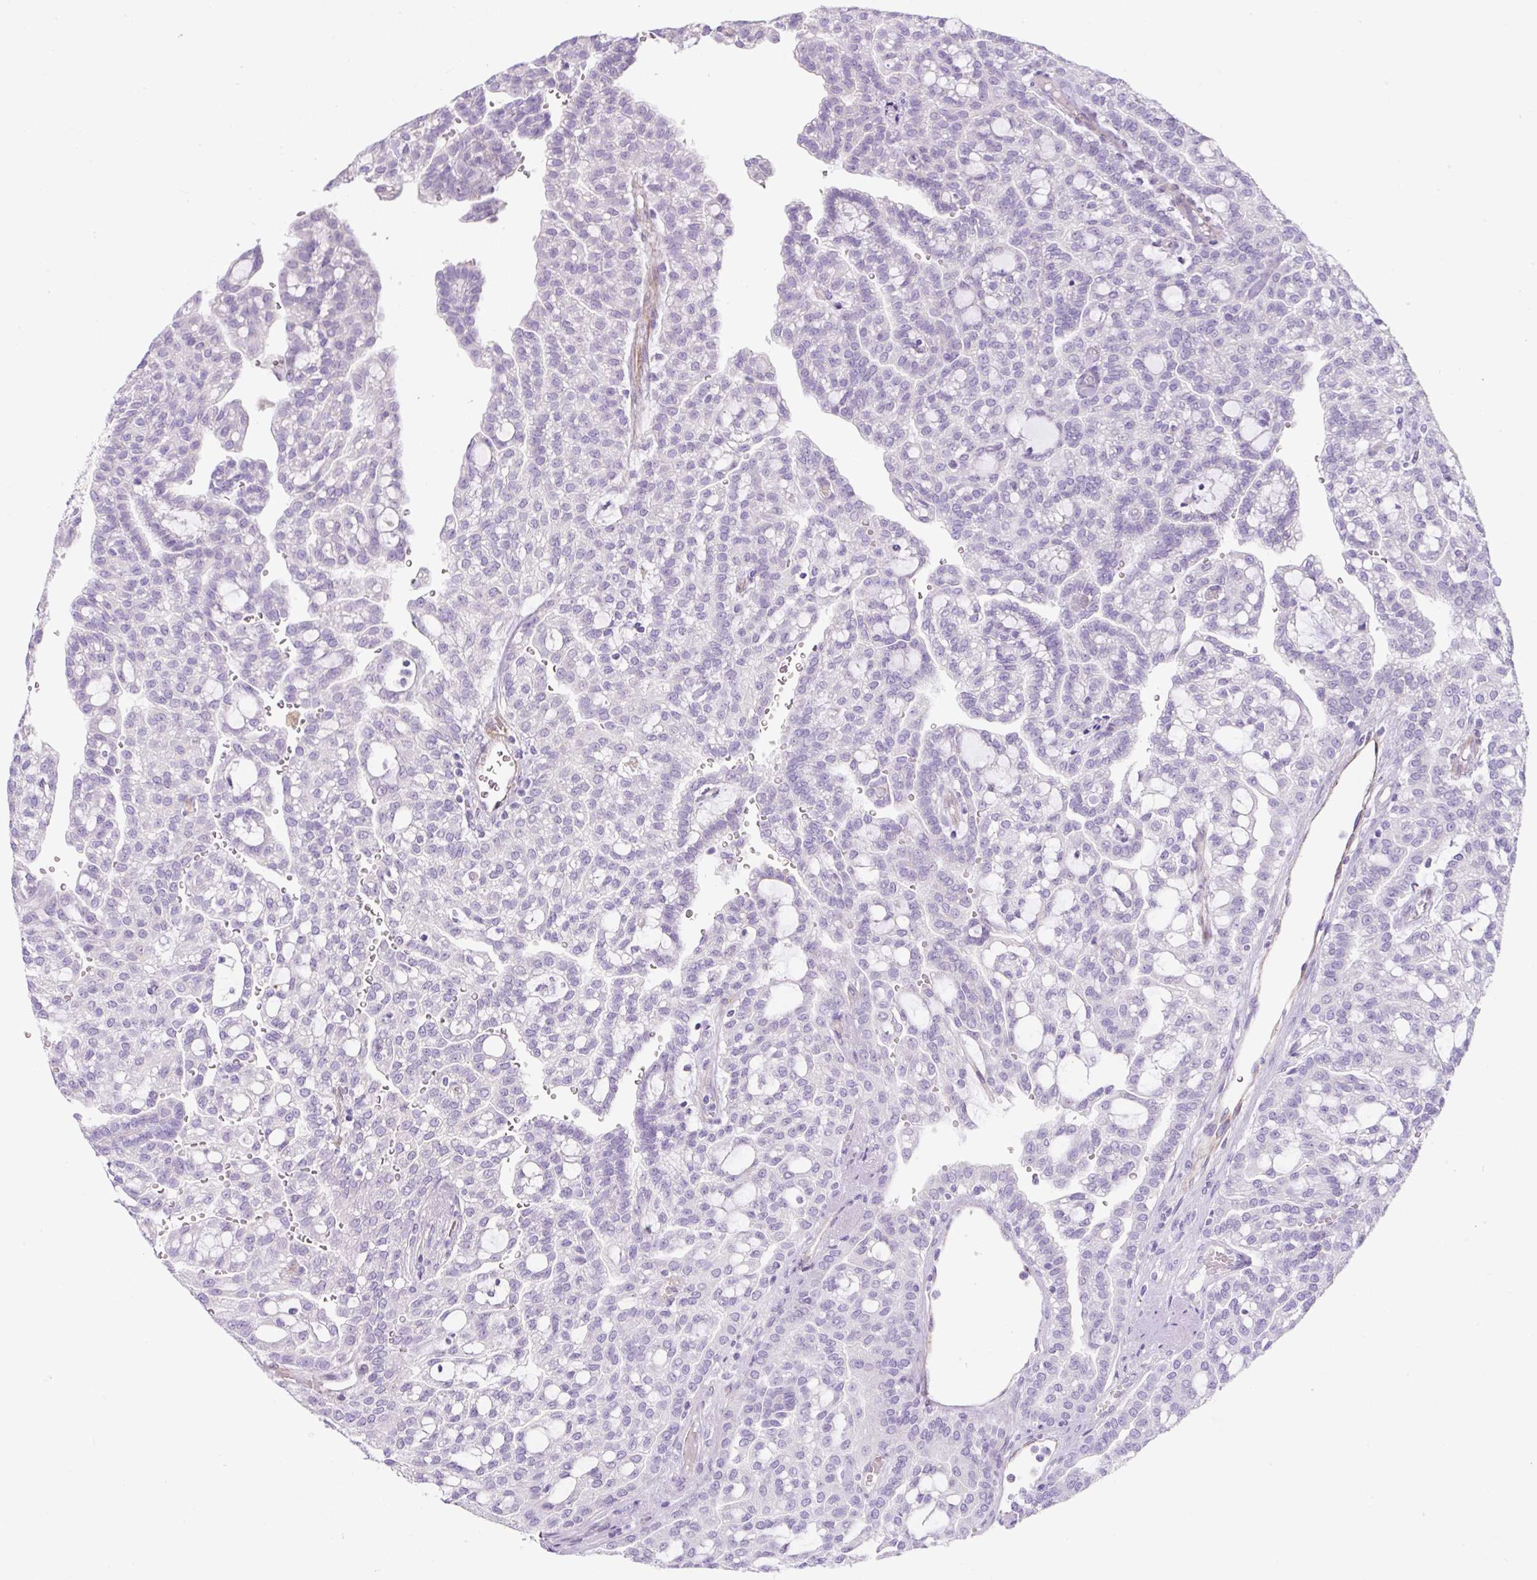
{"staining": {"intensity": "negative", "quantity": "none", "location": "none"}, "tissue": "renal cancer", "cell_type": "Tumor cells", "image_type": "cancer", "snomed": [{"axis": "morphology", "description": "Adenocarcinoma, NOS"}, {"axis": "topography", "description": "Kidney"}], "caption": "Renal cancer (adenocarcinoma) was stained to show a protein in brown. There is no significant positivity in tumor cells.", "gene": "ERAP2", "patient": {"sex": "male", "age": 63}}